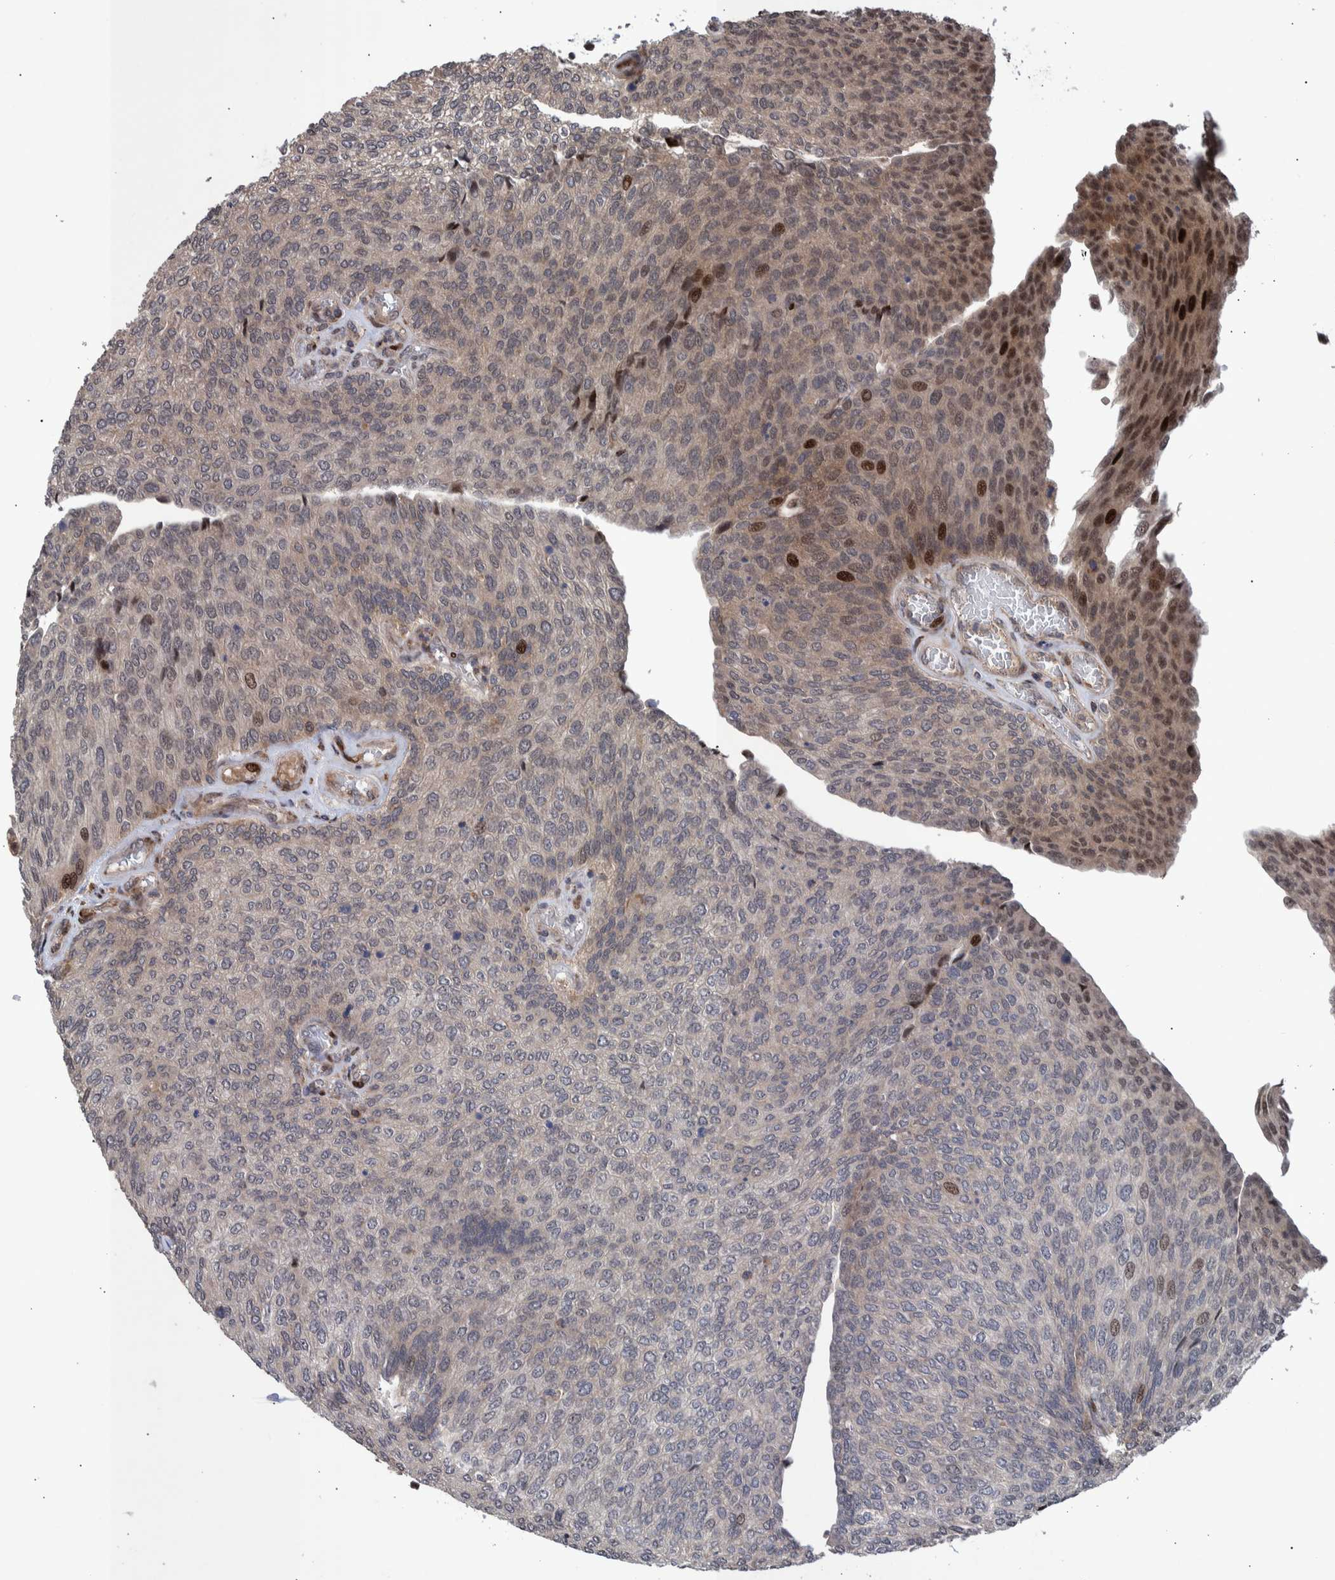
{"staining": {"intensity": "moderate", "quantity": "<25%", "location": "nuclear"}, "tissue": "urothelial cancer", "cell_type": "Tumor cells", "image_type": "cancer", "snomed": [{"axis": "morphology", "description": "Urothelial carcinoma, Low grade"}, {"axis": "topography", "description": "Urinary bladder"}], "caption": "A brown stain highlights moderate nuclear staining of a protein in human urothelial cancer tumor cells. The protein is shown in brown color, while the nuclei are stained blue.", "gene": "SHISA6", "patient": {"sex": "female", "age": 79}}